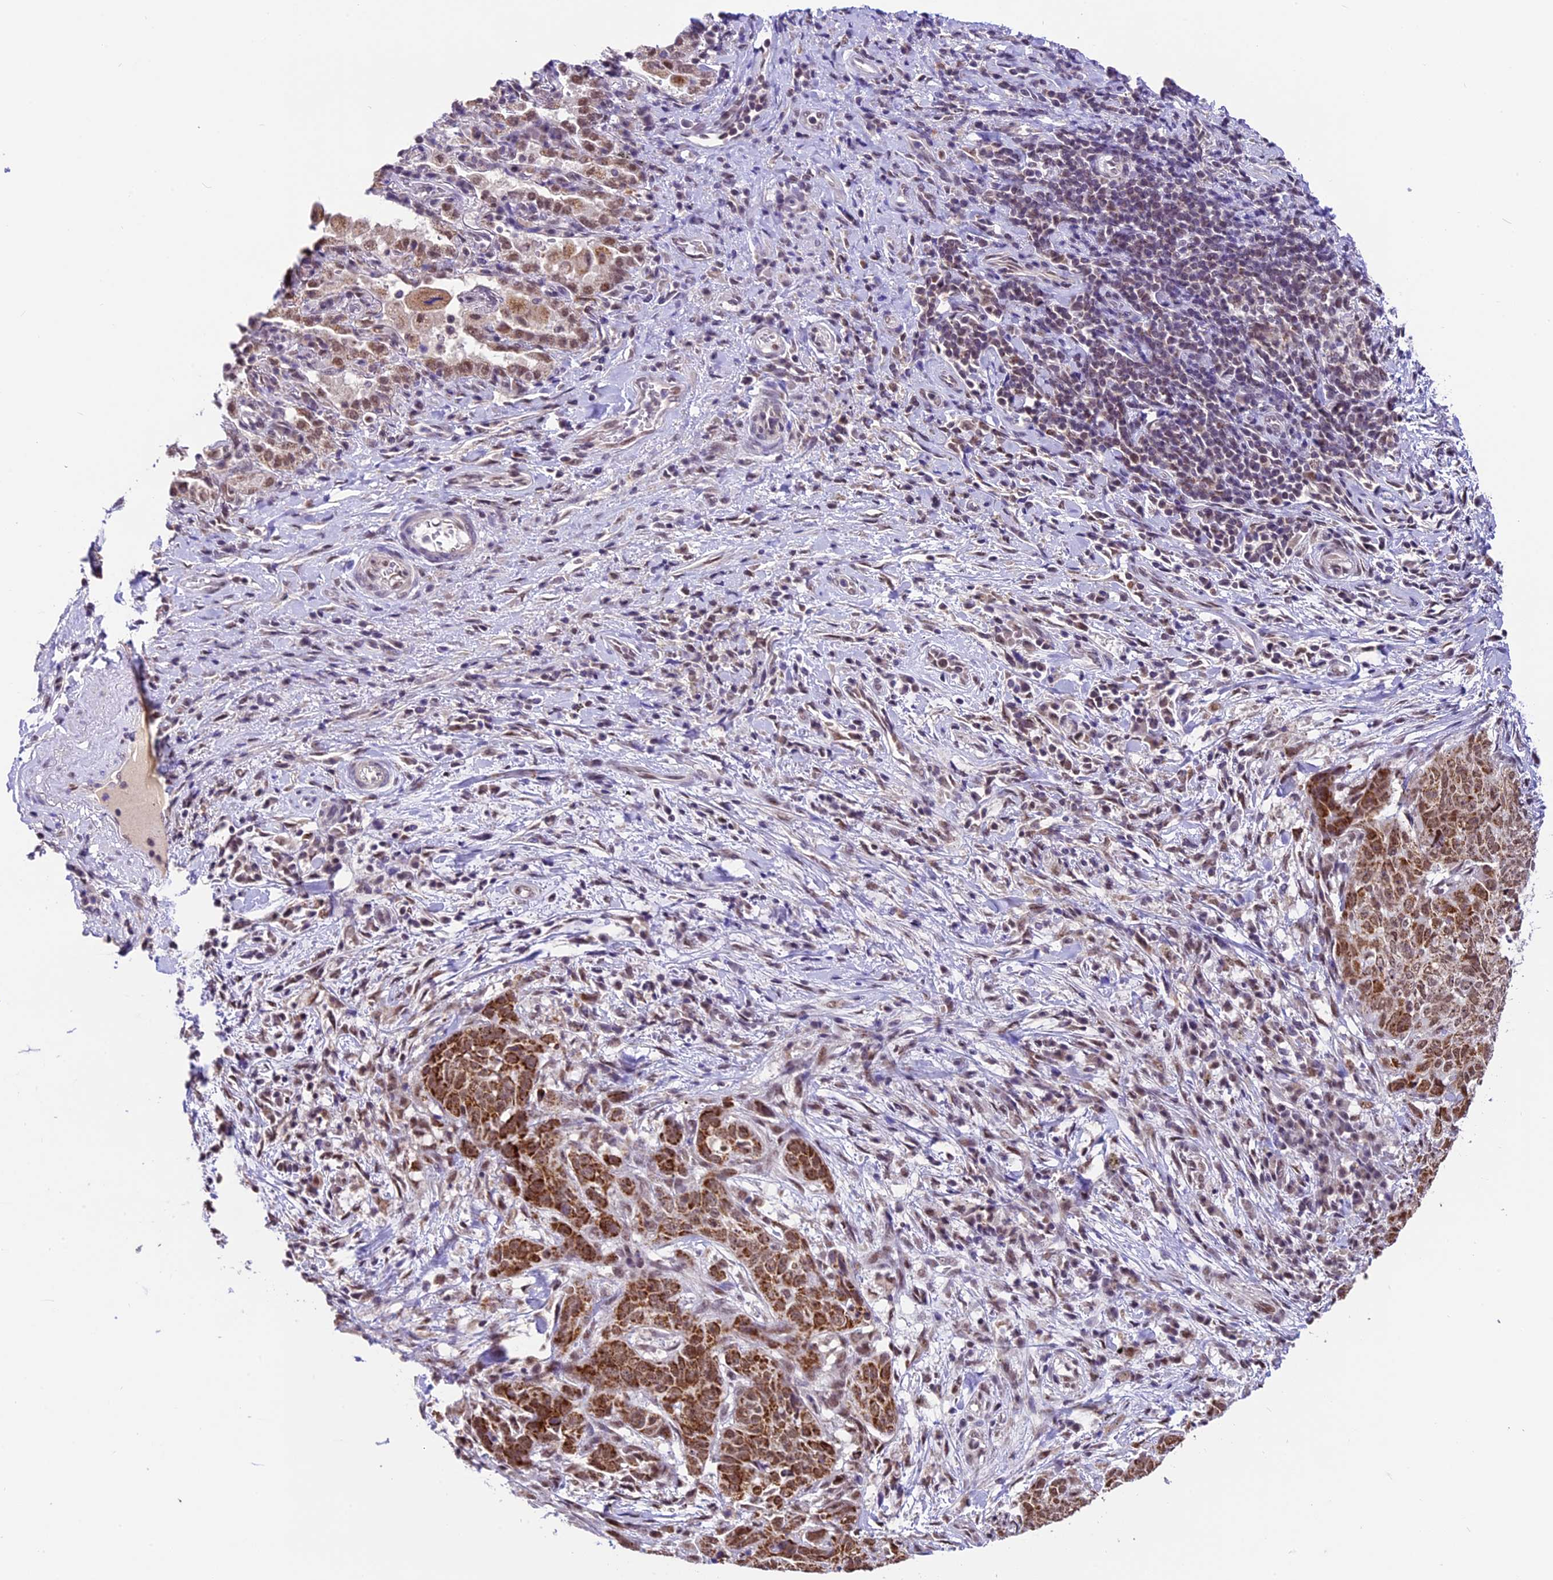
{"staining": {"intensity": "negative", "quantity": "none", "location": "none"}, "tissue": "adipose tissue", "cell_type": "Adipocytes", "image_type": "normal", "snomed": [{"axis": "morphology", "description": "Normal tissue, NOS"}, {"axis": "morphology", "description": "Squamous cell carcinoma, NOS"}, {"axis": "topography", "description": "Bronchus"}, {"axis": "topography", "description": "Lung"}], "caption": "High power microscopy micrograph of an immunohistochemistry micrograph of normal adipose tissue, revealing no significant positivity in adipocytes. (Immunohistochemistry (ihc), brightfield microscopy, high magnification).", "gene": "CARS2", "patient": {"sex": "male", "age": 64}}